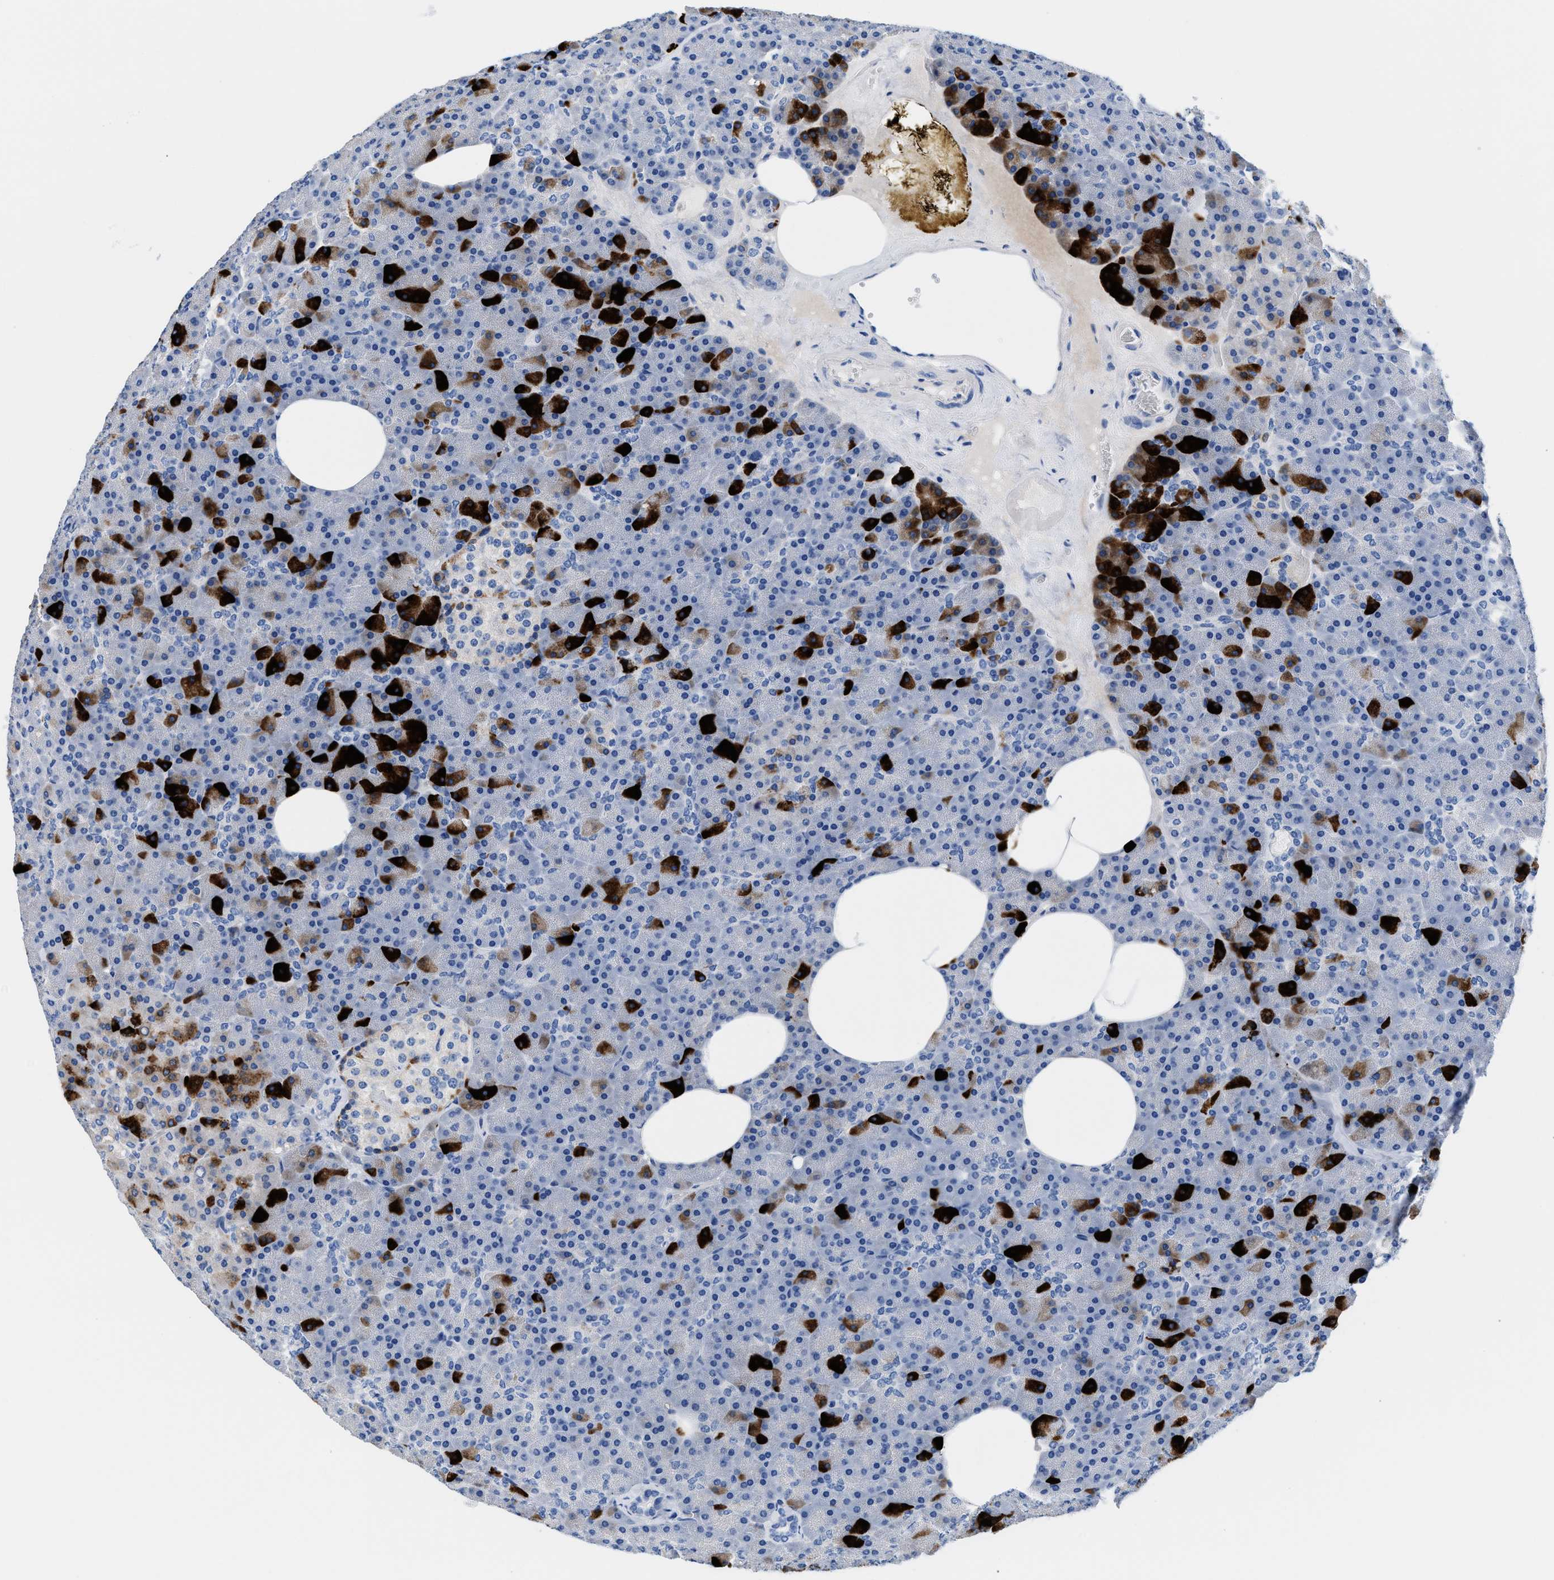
{"staining": {"intensity": "strong", "quantity": "<25%", "location": "cytoplasmic/membranous"}, "tissue": "pancreas", "cell_type": "Exocrine glandular cells", "image_type": "normal", "snomed": [{"axis": "morphology", "description": "Normal tissue, NOS"}, {"axis": "morphology", "description": "Carcinoid, malignant, NOS"}, {"axis": "topography", "description": "Pancreas"}], "caption": "Immunohistochemistry photomicrograph of unremarkable pancreas stained for a protein (brown), which shows medium levels of strong cytoplasmic/membranous expression in approximately <25% of exocrine glandular cells.", "gene": "SLFN13", "patient": {"sex": "female", "age": 35}}